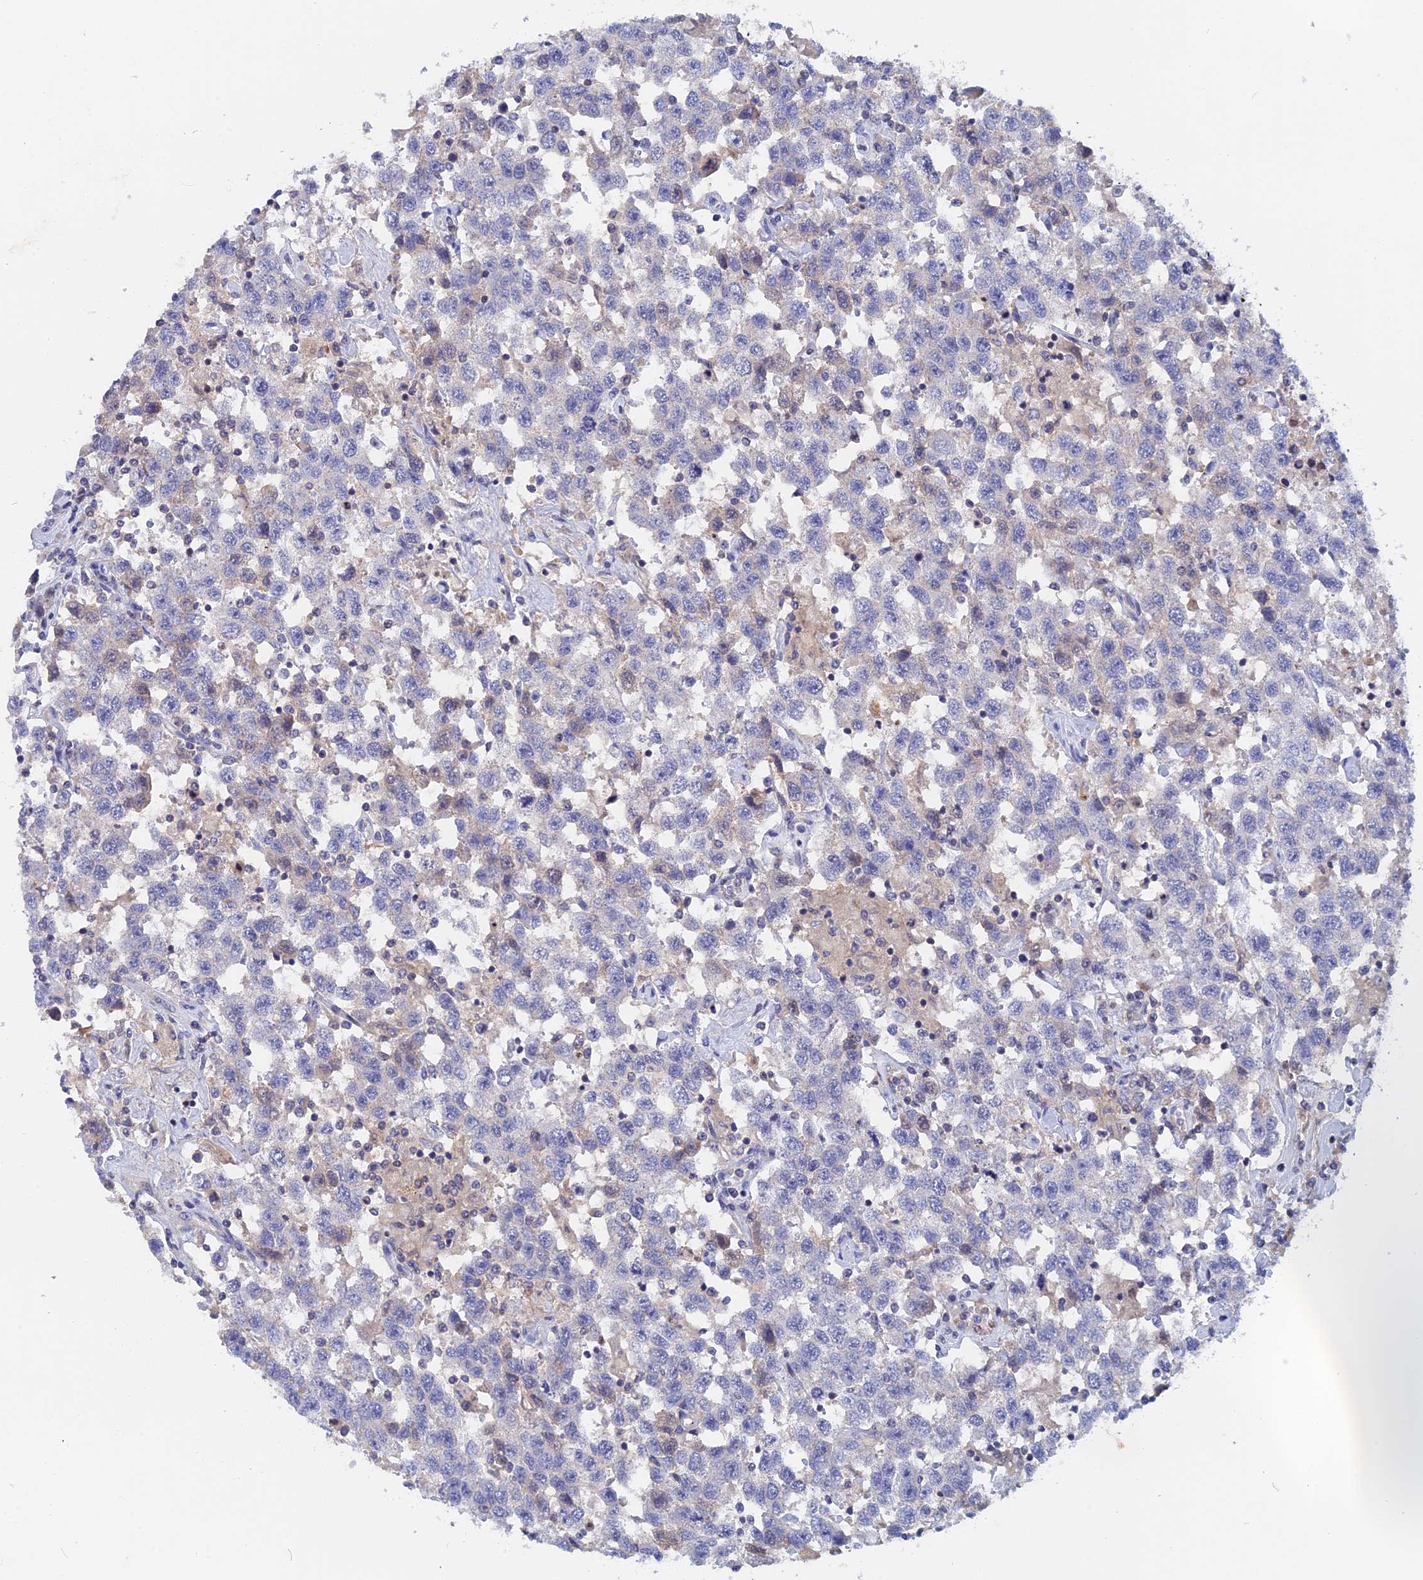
{"staining": {"intensity": "negative", "quantity": "none", "location": "none"}, "tissue": "testis cancer", "cell_type": "Tumor cells", "image_type": "cancer", "snomed": [{"axis": "morphology", "description": "Seminoma, NOS"}, {"axis": "topography", "description": "Testis"}], "caption": "This is a histopathology image of immunohistochemistry staining of testis seminoma, which shows no positivity in tumor cells. (Stains: DAB (3,3'-diaminobenzidine) immunohistochemistry with hematoxylin counter stain, Microscopy: brightfield microscopy at high magnification).", "gene": "ACP7", "patient": {"sex": "male", "age": 41}}